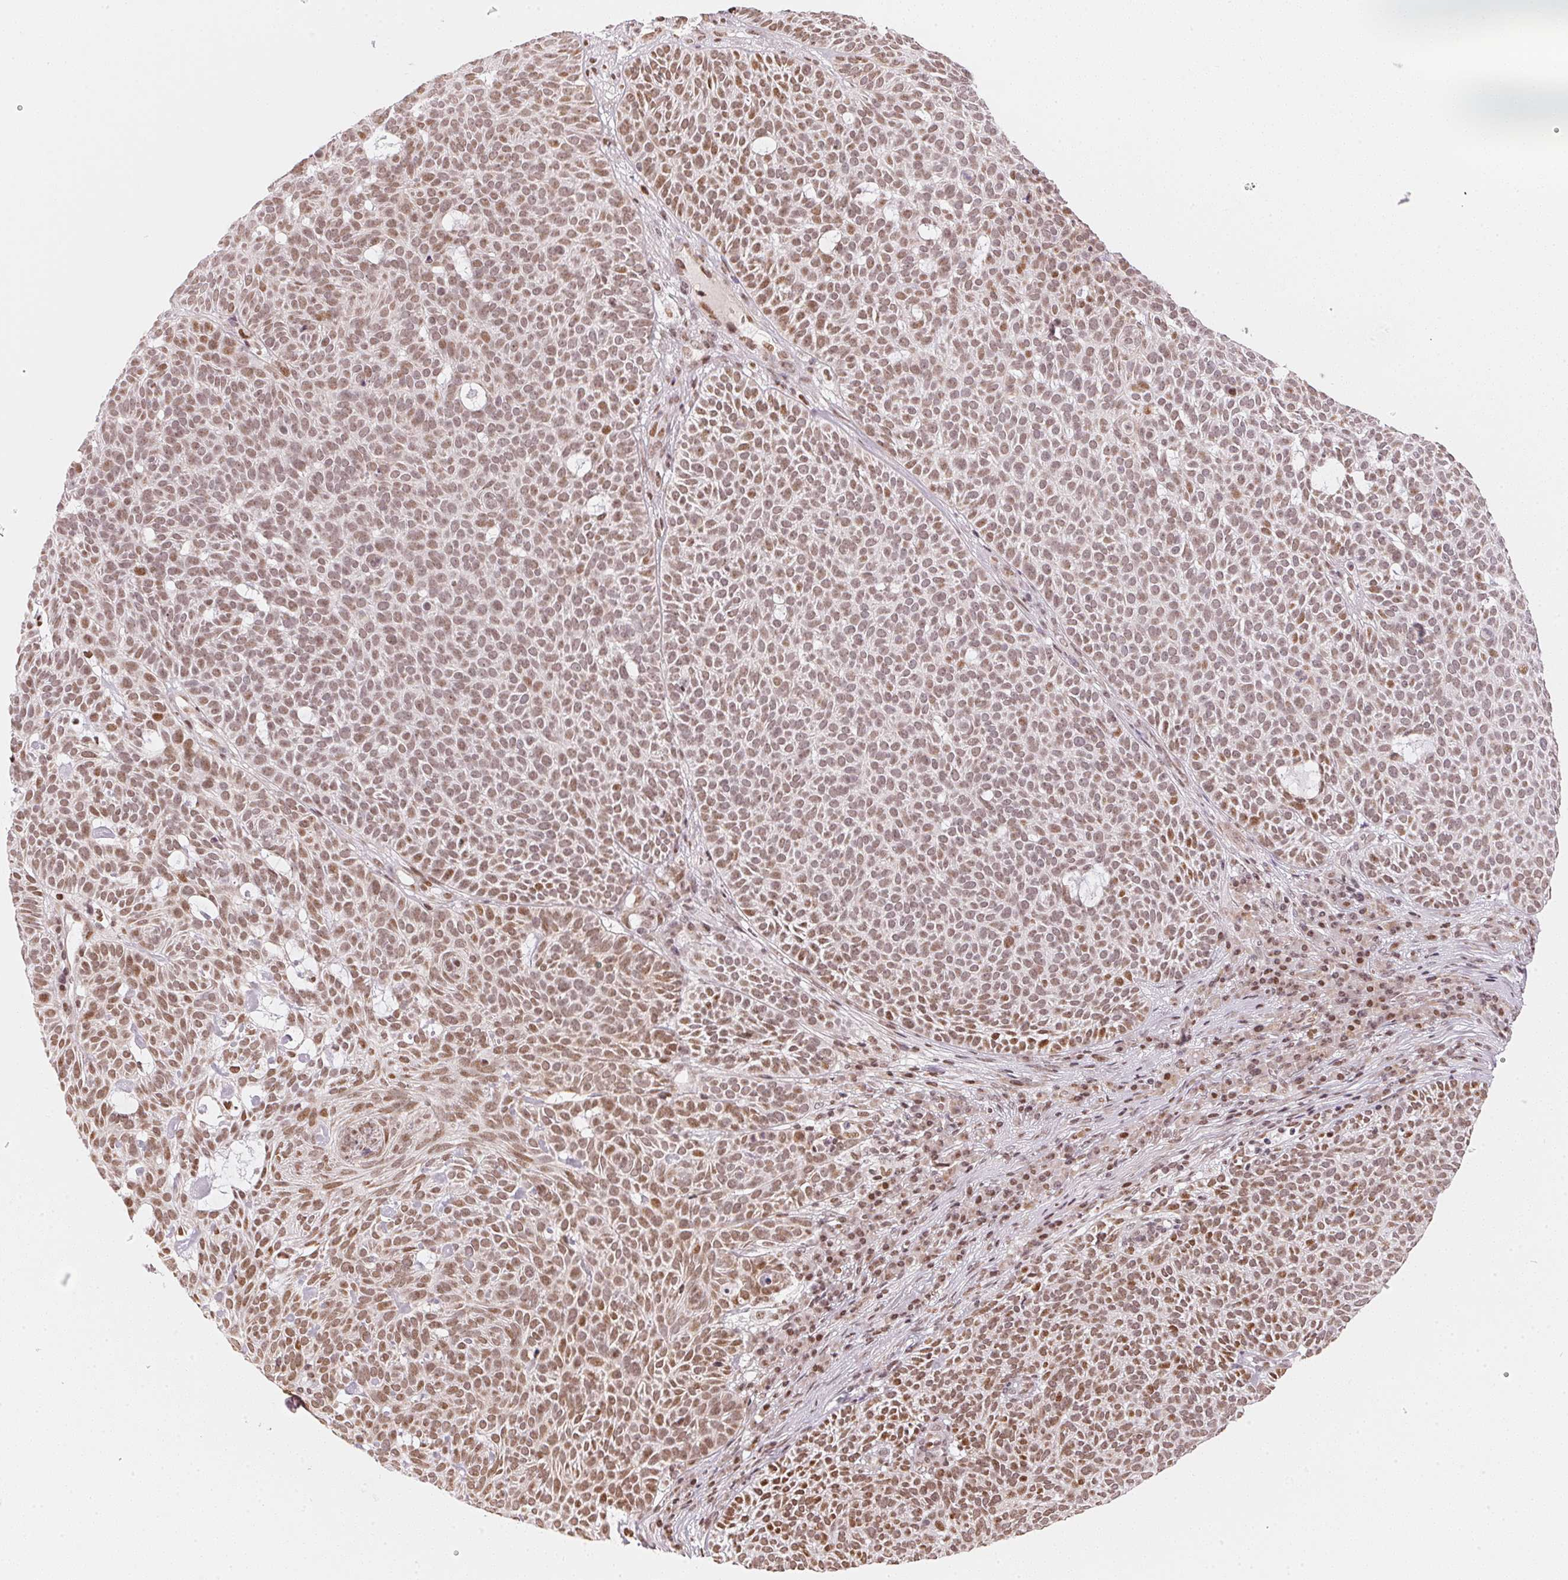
{"staining": {"intensity": "moderate", "quantity": ">75%", "location": "nuclear"}, "tissue": "skin cancer", "cell_type": "Tumor cells", "image_type": "cancer", "snomed": [{"axis": "morphology", "description": "Squamous cell carcinoma, NOS"}, {"axis": "topography", "description": "Skin"}], "caption": "Immunohistochemistry photomicrograph of neoplastic tissue: human skin cancer (squamous cell carcinoma) stained using immunohistochemistry exhibits medium levels of moderate protein expression localized specifically in the nuclear of tumor cells, appearing as a nuclear brown color.", "gene": "KAT6A", "patient": {"sex": "female", "age": 90}}